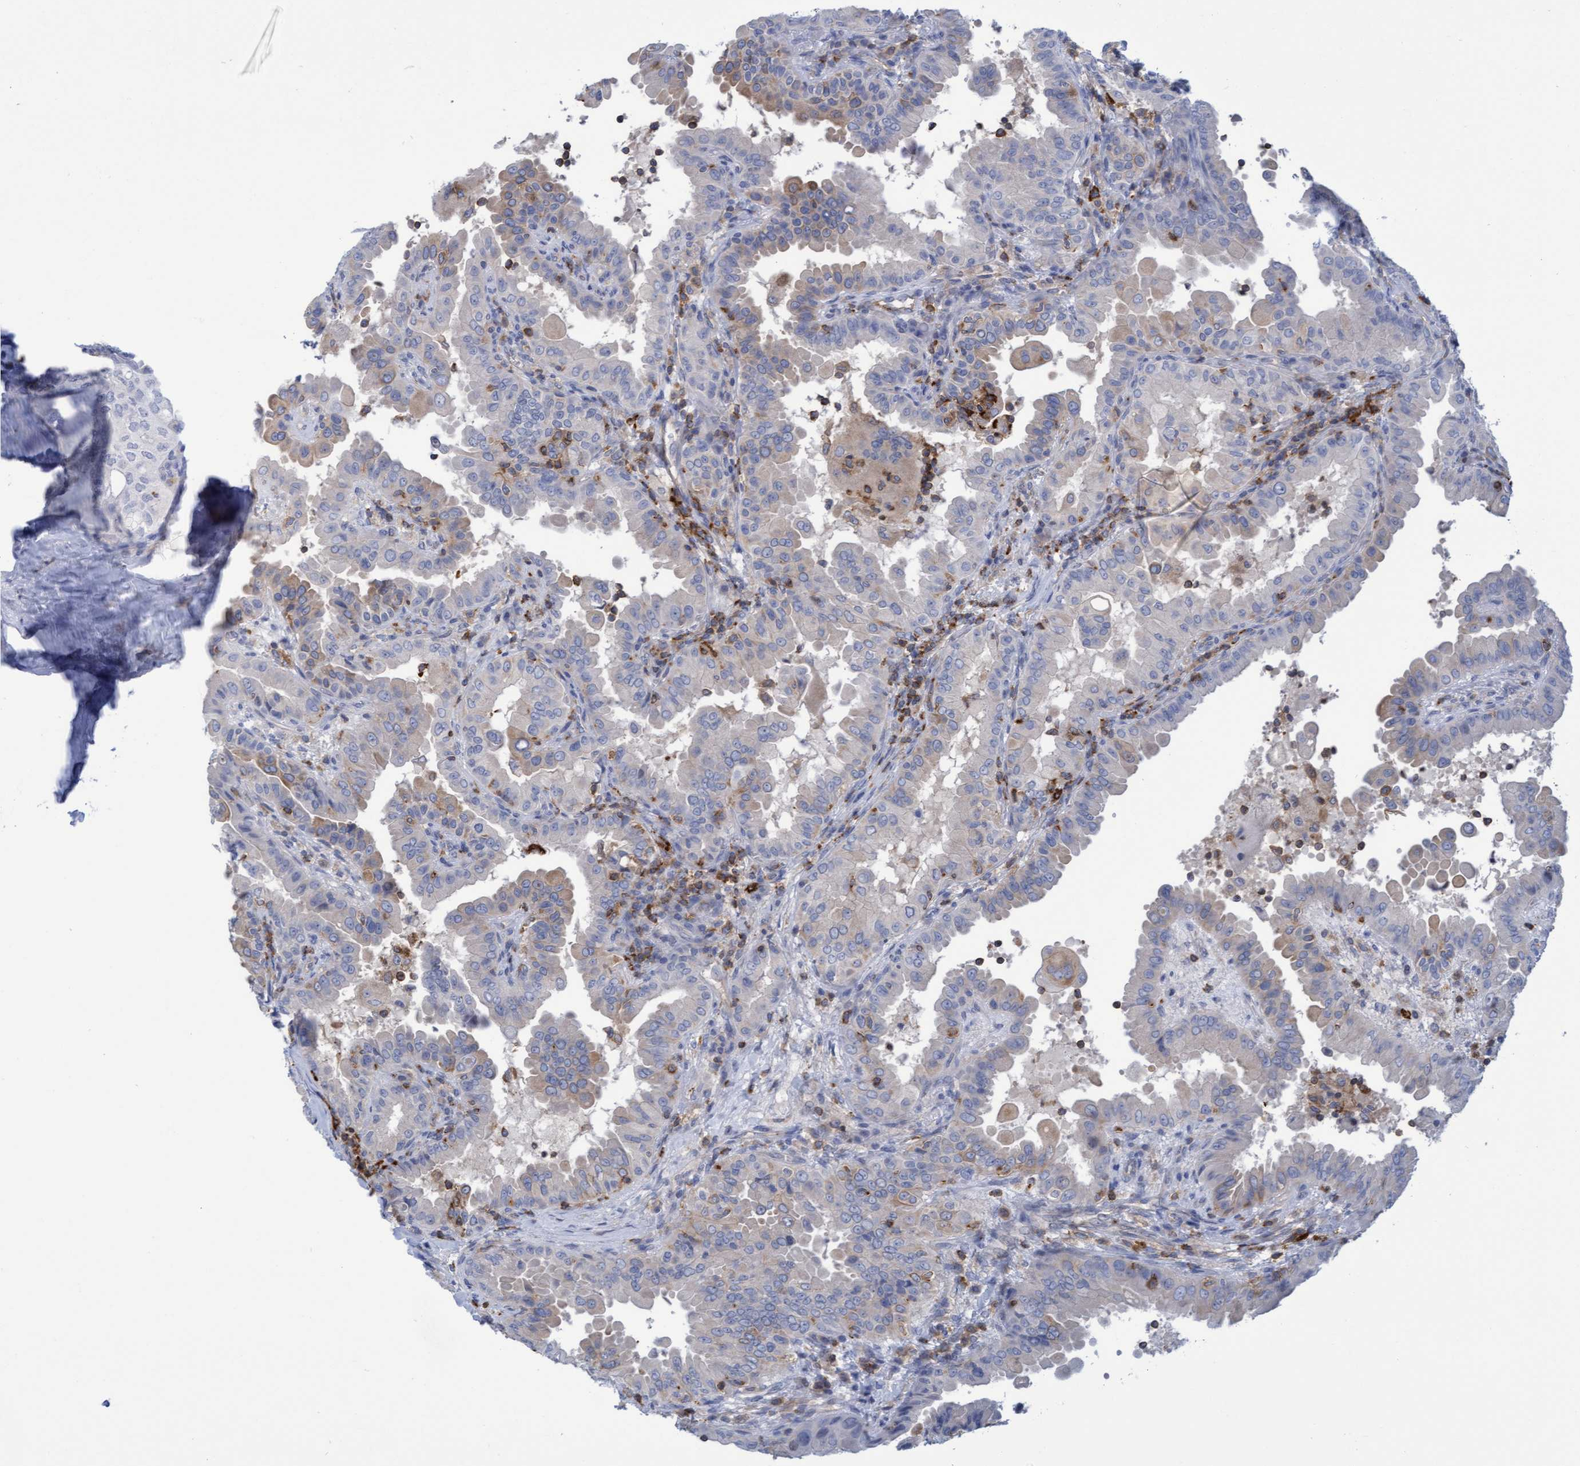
{"staining": {"intensity": "weak", "quantity": "<25%", "location": "cytoplasmic/membranous"}, "tissue": "thyroid cancer", "cell_type": "Tumor cells", "image_type": "cancer", "snomed": [{"axis": "morphology", "description": "Papillary adenocarcinoma, NOS"}, {"axis": "topography", "description": "Thyroid gland"}], "caption": "Human thyroid cancer (papillary adenocarcinoma) stained for a protein using IHC shows no staining in tumor cells.", "gene": "FNBP1", "patient": {"sex": "male", "age": 33}}